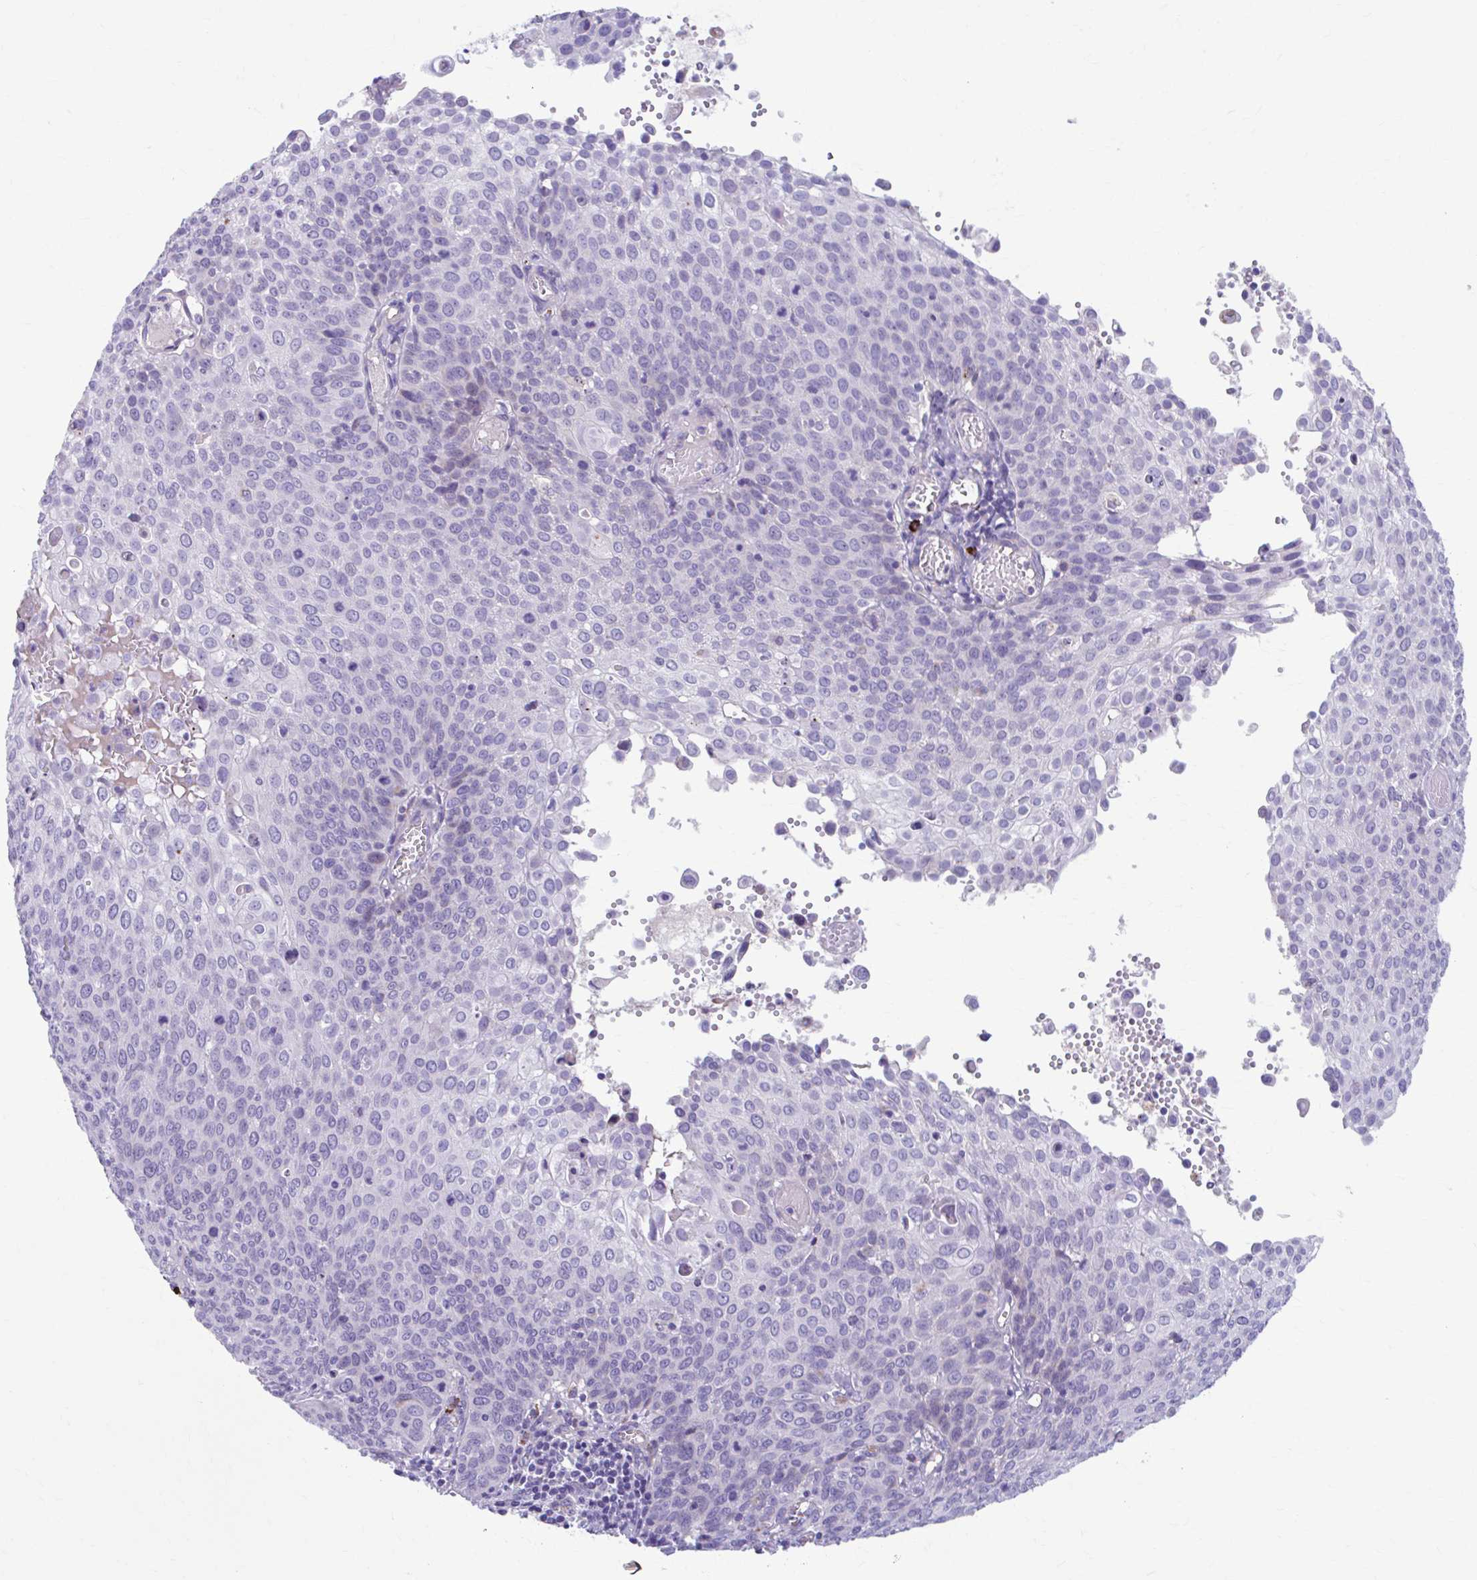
{"staining": {"intensity": "negative", "quantity": "none", "location": "none"}, "tissue": "cervical cancer", "cell_type": "Tumor cells", "image_type": "cancer", "snomed": [{"axis": "morphology", "description": "Squamous cell carcinoma, NOS"}, {"axis": "topography", "description": "Cervix"}], "caption": "Tumor cells are negative for brown protein staining in cervical cancer. Brightfield microscopy of IHC stained with DAB (3,3'-diaminobenzidine) (brown) and hematoxylin (blue), captured at high magnification.", "gene": "C12orf71", "patient": {"sex": "female", "age": 65}}